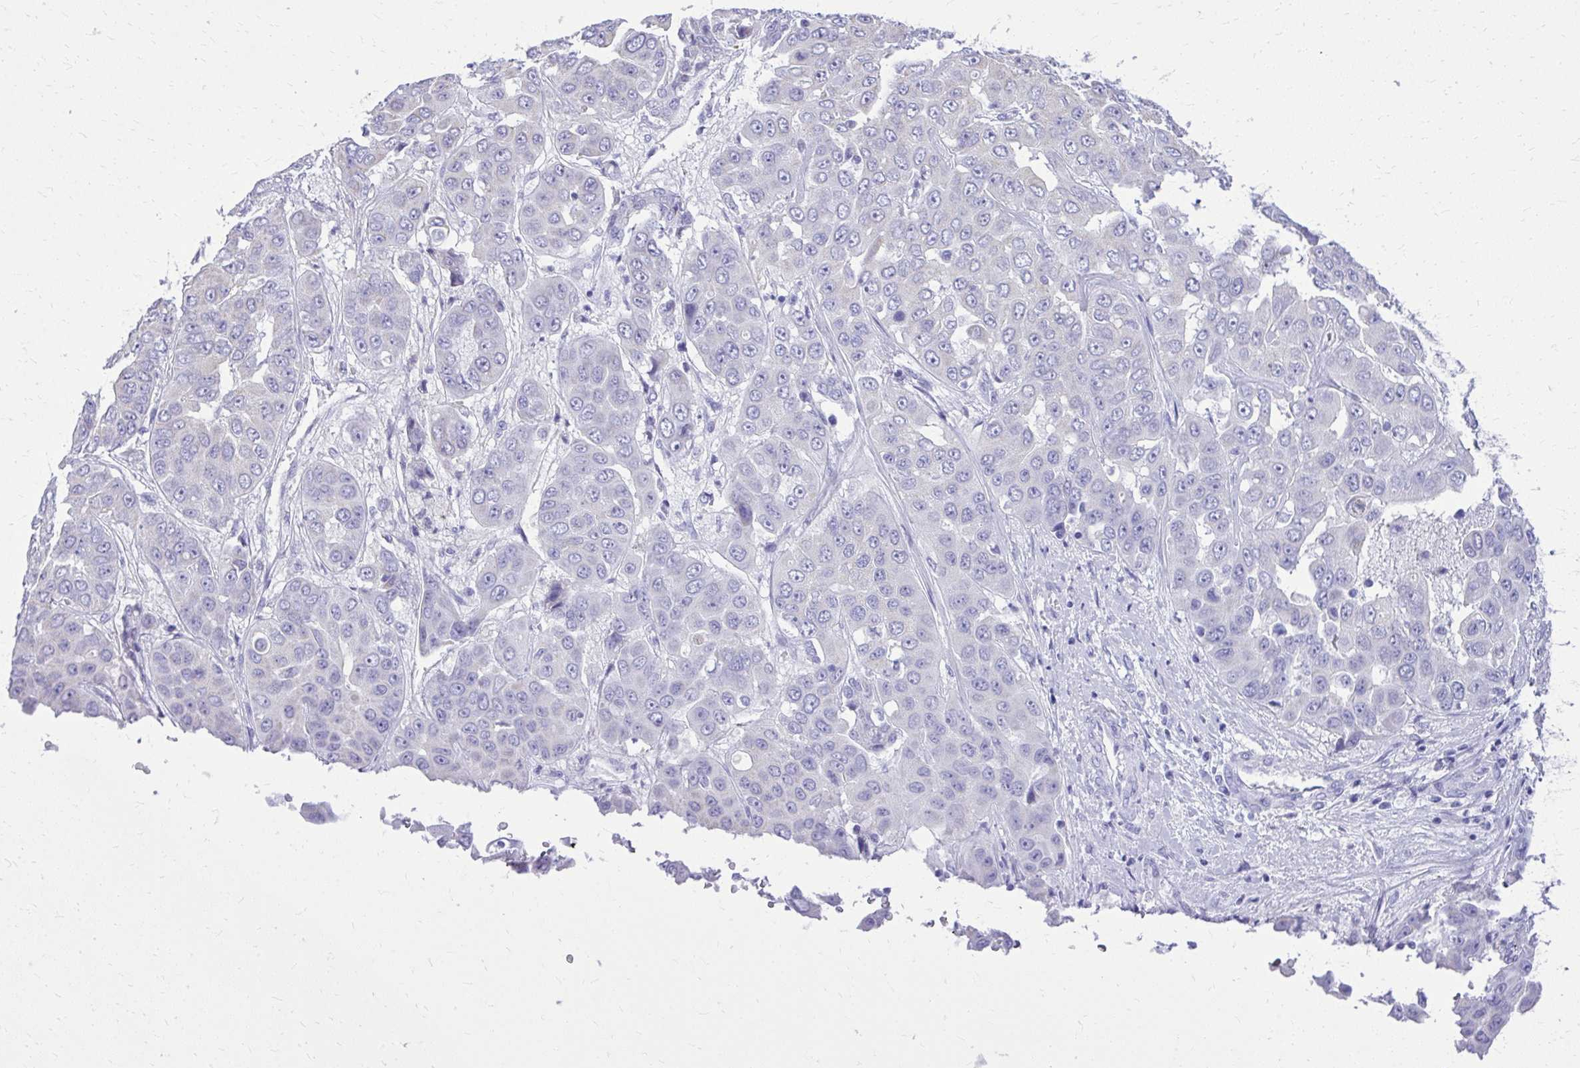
{"staining": {"intensity": "negative", "quantity": "none", "location": "none"}, "tissue": "liver cancer", "cell_type": "Tumor cells", "image_type": "cancer", "snomed": [{"axis": "morphology", "description": "Cholangiocarcinoma"}, {"axis": "topography", "description": "Liver"}], "caption": "Tumor cells are negative for protein expression in human liver cancer.", "gene": "RALYL", "patient": {"sex": "female", "age": 52}}